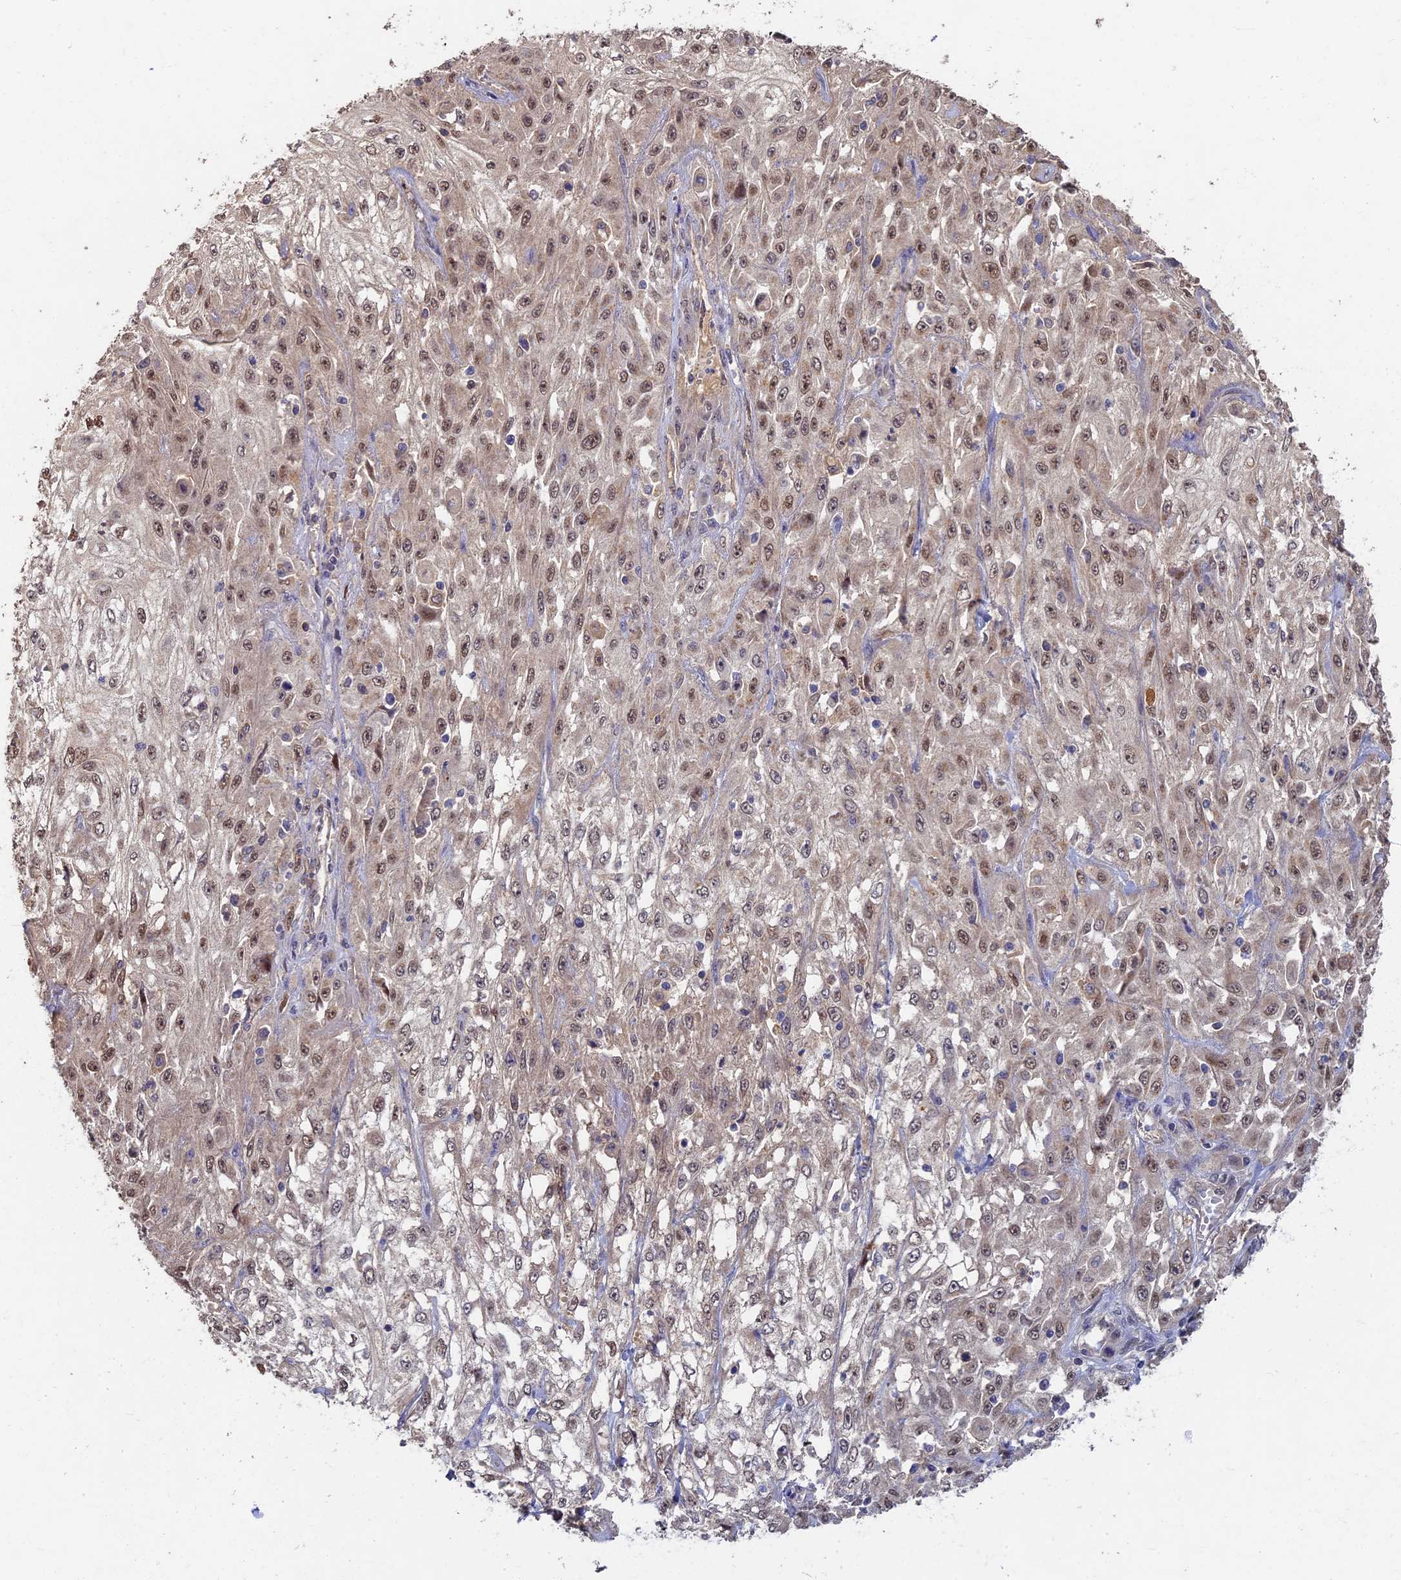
{"staining": {"intensity": "weak", "quantity": ">75%", "location": "nuclear"}, "tissue": "skin cancer", "cell_type": "Tumor cells", "image_type": "cancer", "snomed": [{"axis": "morphology", "description": "Squamous cell carcinoma, NOS"}, {"axis": "morphology", "description": "Squamous cell carcinoma, metastatic, NOS"}, {"axis": "topography", "description": "Skin"}, {"axis": "topography", "description": "Lymph node"}], "caption": "Protein staining of skin metastatic squamous cell carcinoma tissue shows weak nuclear staining in approximately >75% of tumor cells.", "gene": "RSPH3", "patient": {"sex": "male", "age": 75}}